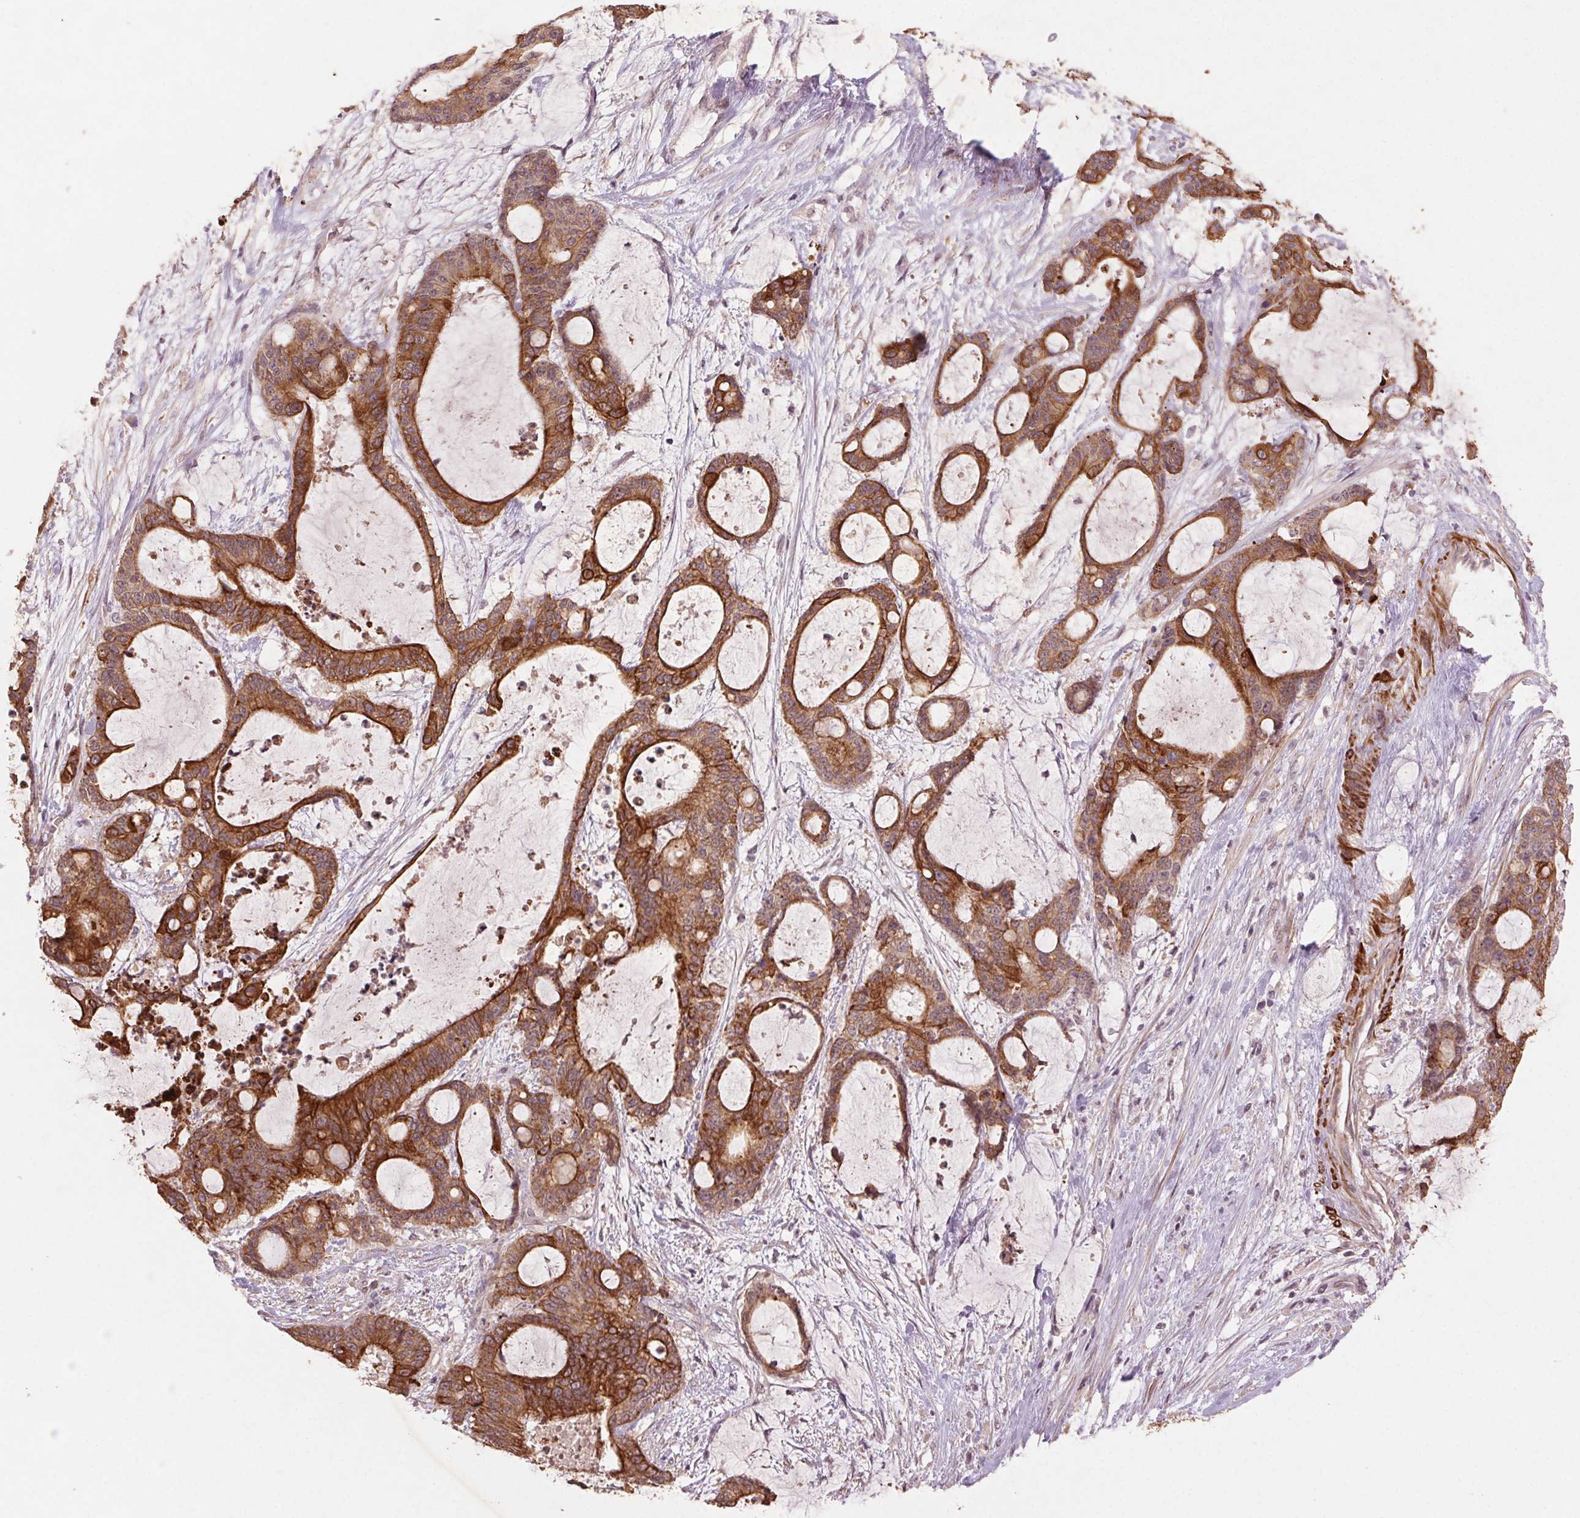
{"staining": {"intensity": "moderate", "quantity": ">75%", "location": "cytoplasmic/membranous"}, "tissue": "liver cancer", "cell_type": "Tumor cells", "image_type": "cancer", "snomed": [{"axis": "morphology", "description": "Normal tissue, NOS"}, {"axis": "morphology", "description": "Cholangiocarcinoma"}, {"axis": "topography", "description": "Liver"}, {"axis": "topography", "description": "Peripheral nerve tissue"}], "caption": "Moderate cytoplasmic/membranous positivity is present in about >75% of tumor cells in liver cancer (cholangiocarcinoma). The protein of interest is stained brown, and the nuclei are stained in blue (DAB IHC with brightfield microscopy, high magnification).", "gene": "SMLR1", "patient": {"sex": "female", "age": 73}}